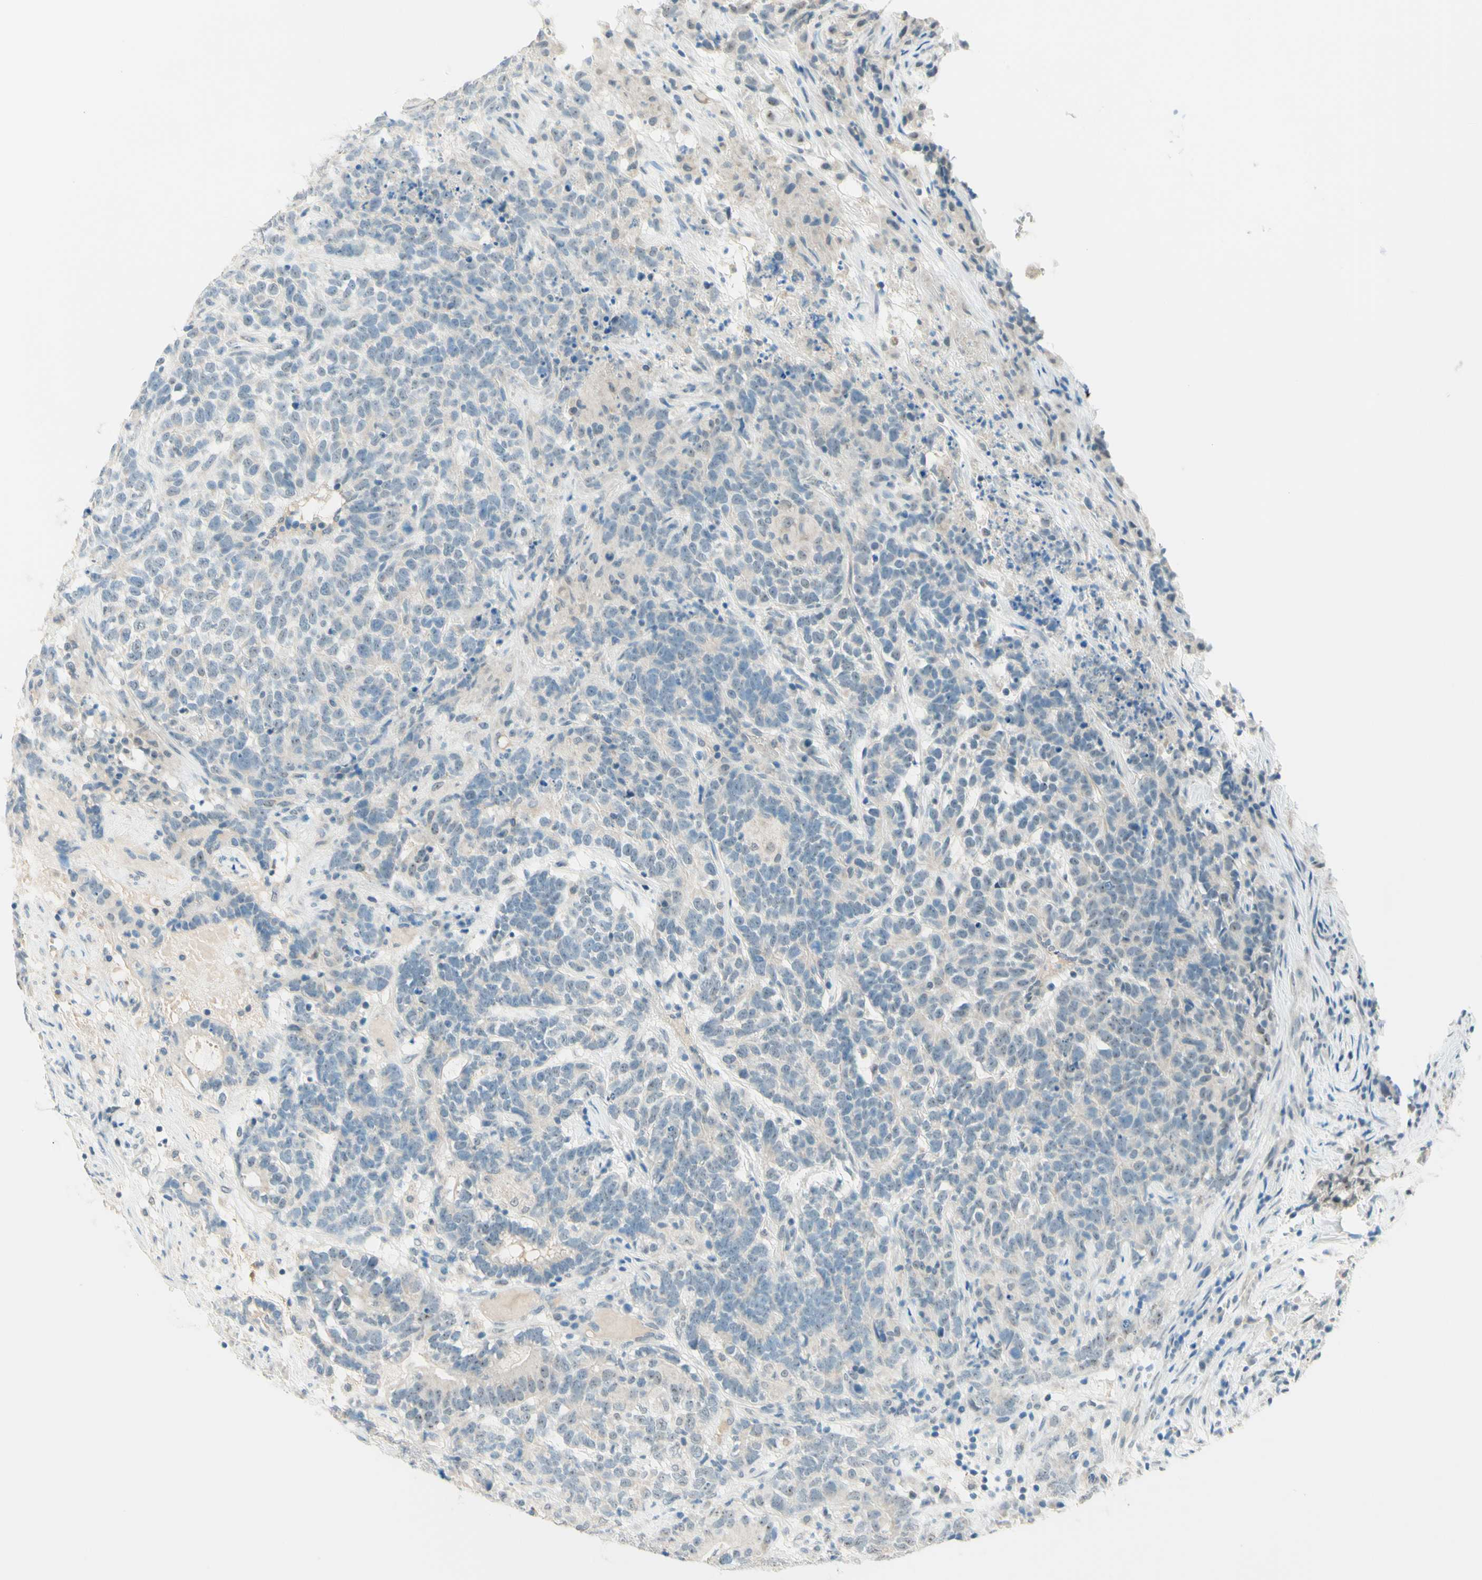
{"staining": {"intensity": "weak", "quantity": "<25%", "location": "nuclear"}, "tissue": "testis cancer", "cell_type": "Tumor cells", "image_type": "cancer", "snomed": [{"axis": "morphology", "description": "Carcinoma, Embryonal, NOS"}, {"axis": "topography", "description": "Testis"}], "caption": "Immunohistochemistry of human embryonal carcinoma (testis) shows no staining in tumor cells.", "gene": "JPH1", "patient": {"sex": "male", "age": 26}}